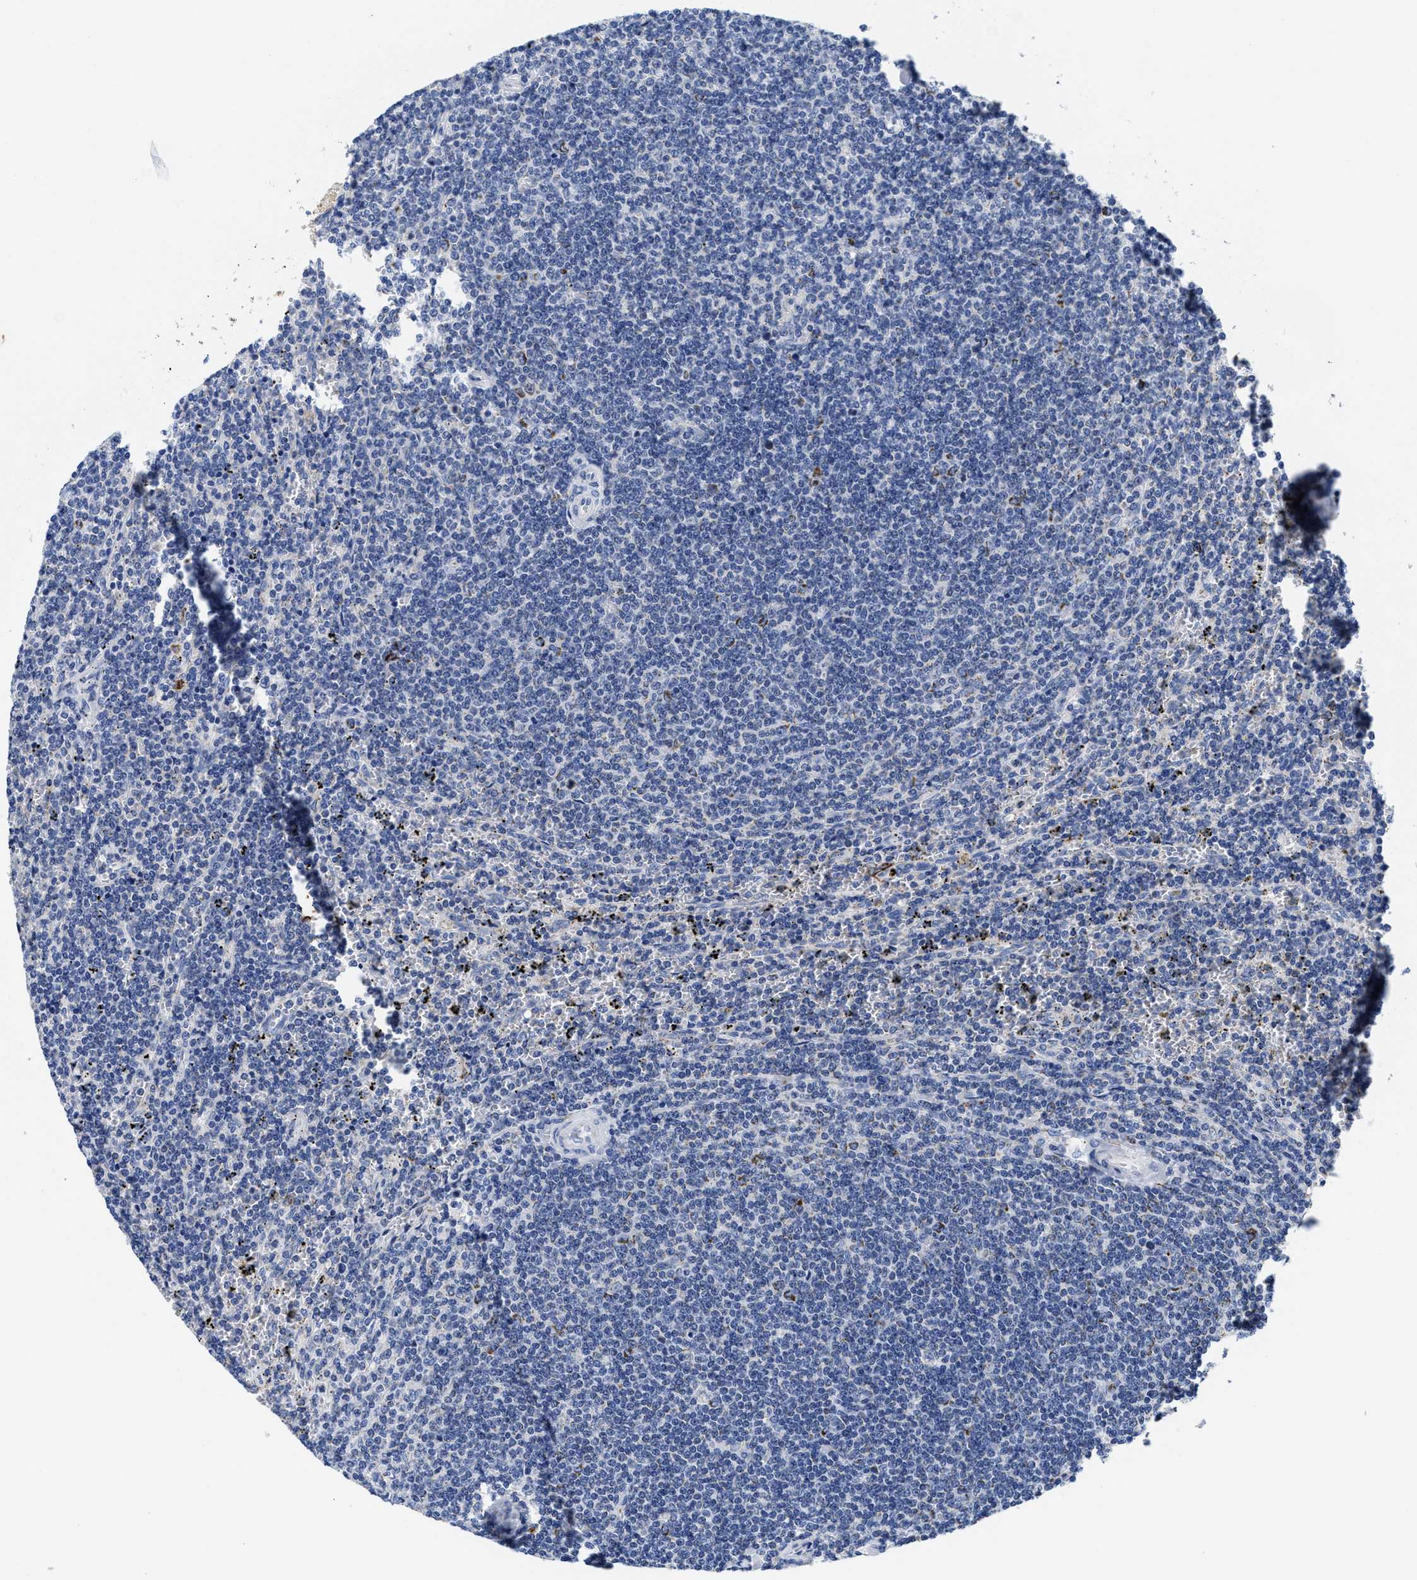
{"staining": {"intensity": "negative", "quantity": "none", "location": "none"}, "tissue": "lymphoma", "cell_type": "Tumor cells", "image_type": "cancer", "snomed": [{"axis": "morphology", "description": "Malignant lymphoma, non-Hodgkin's type, Low grade"}, {"axis": "topography", "description": "Spleen"}], "caption": "Lymphoma was stained to show a protein in brown. There is no significant staining in tumor cells.", "gene": "TBRG4", "patient": {"sex": "female", "age": 50}}